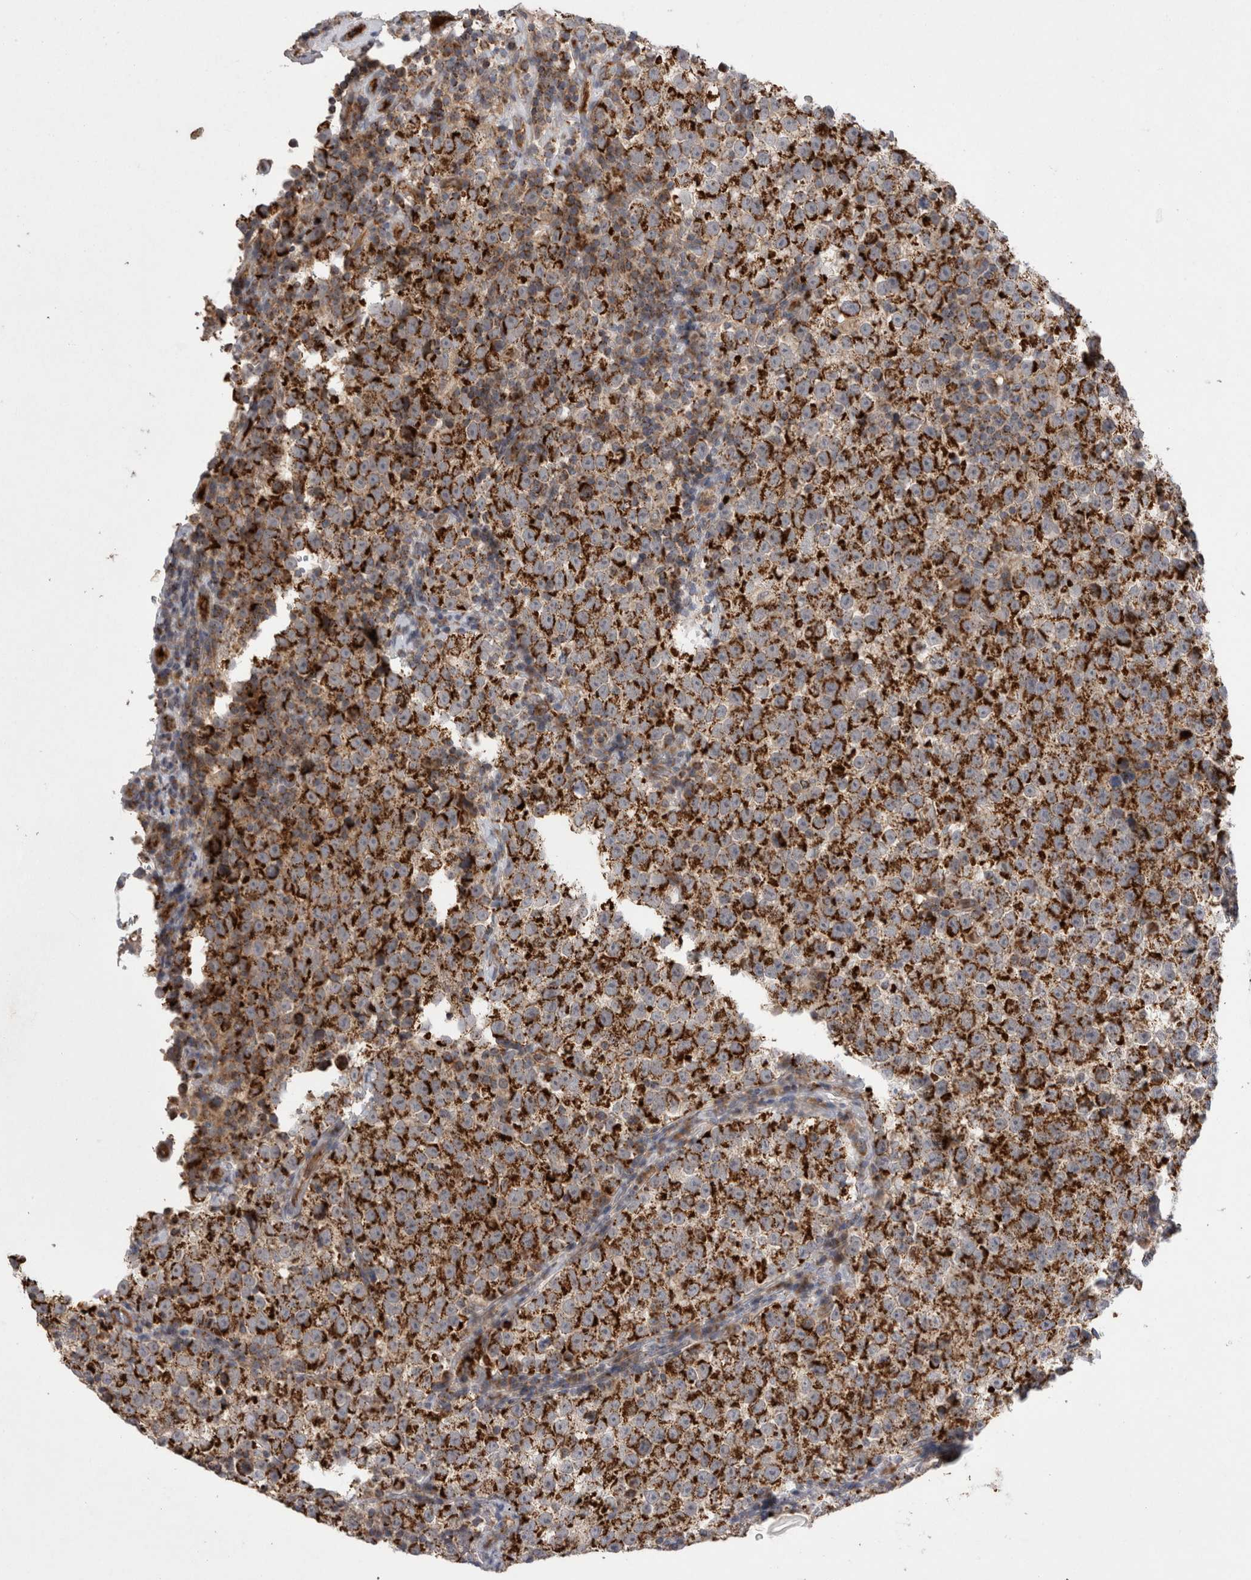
{"staining": {"intensity": "strong", "quantity": ">75%", "location": "cytoplasmic/membranous"}, "tissue": "testis cancer", "cell_type": "Tumor cells", "image_type": "cancer", "snomed": [{"axis": "morphology", "description": "Normal tissue, NOS"}, {"axis": "morphology", "description": "Seminoma, NOS"}, {"axis": "topography", "description": "Testis"}], "caption": "Testis cancer (seminoma) tissue shows strong cytoplasmic/membranous staining in approximately >75% of tumor cells The staining was performed using DAB (3,3'-diaminobenzidine), with brown indicating positive protein expression. Nuclei are stained blue with hematoxylin.", "gene": "DARS2", "patient": {"sex": "male", "age": 43}}